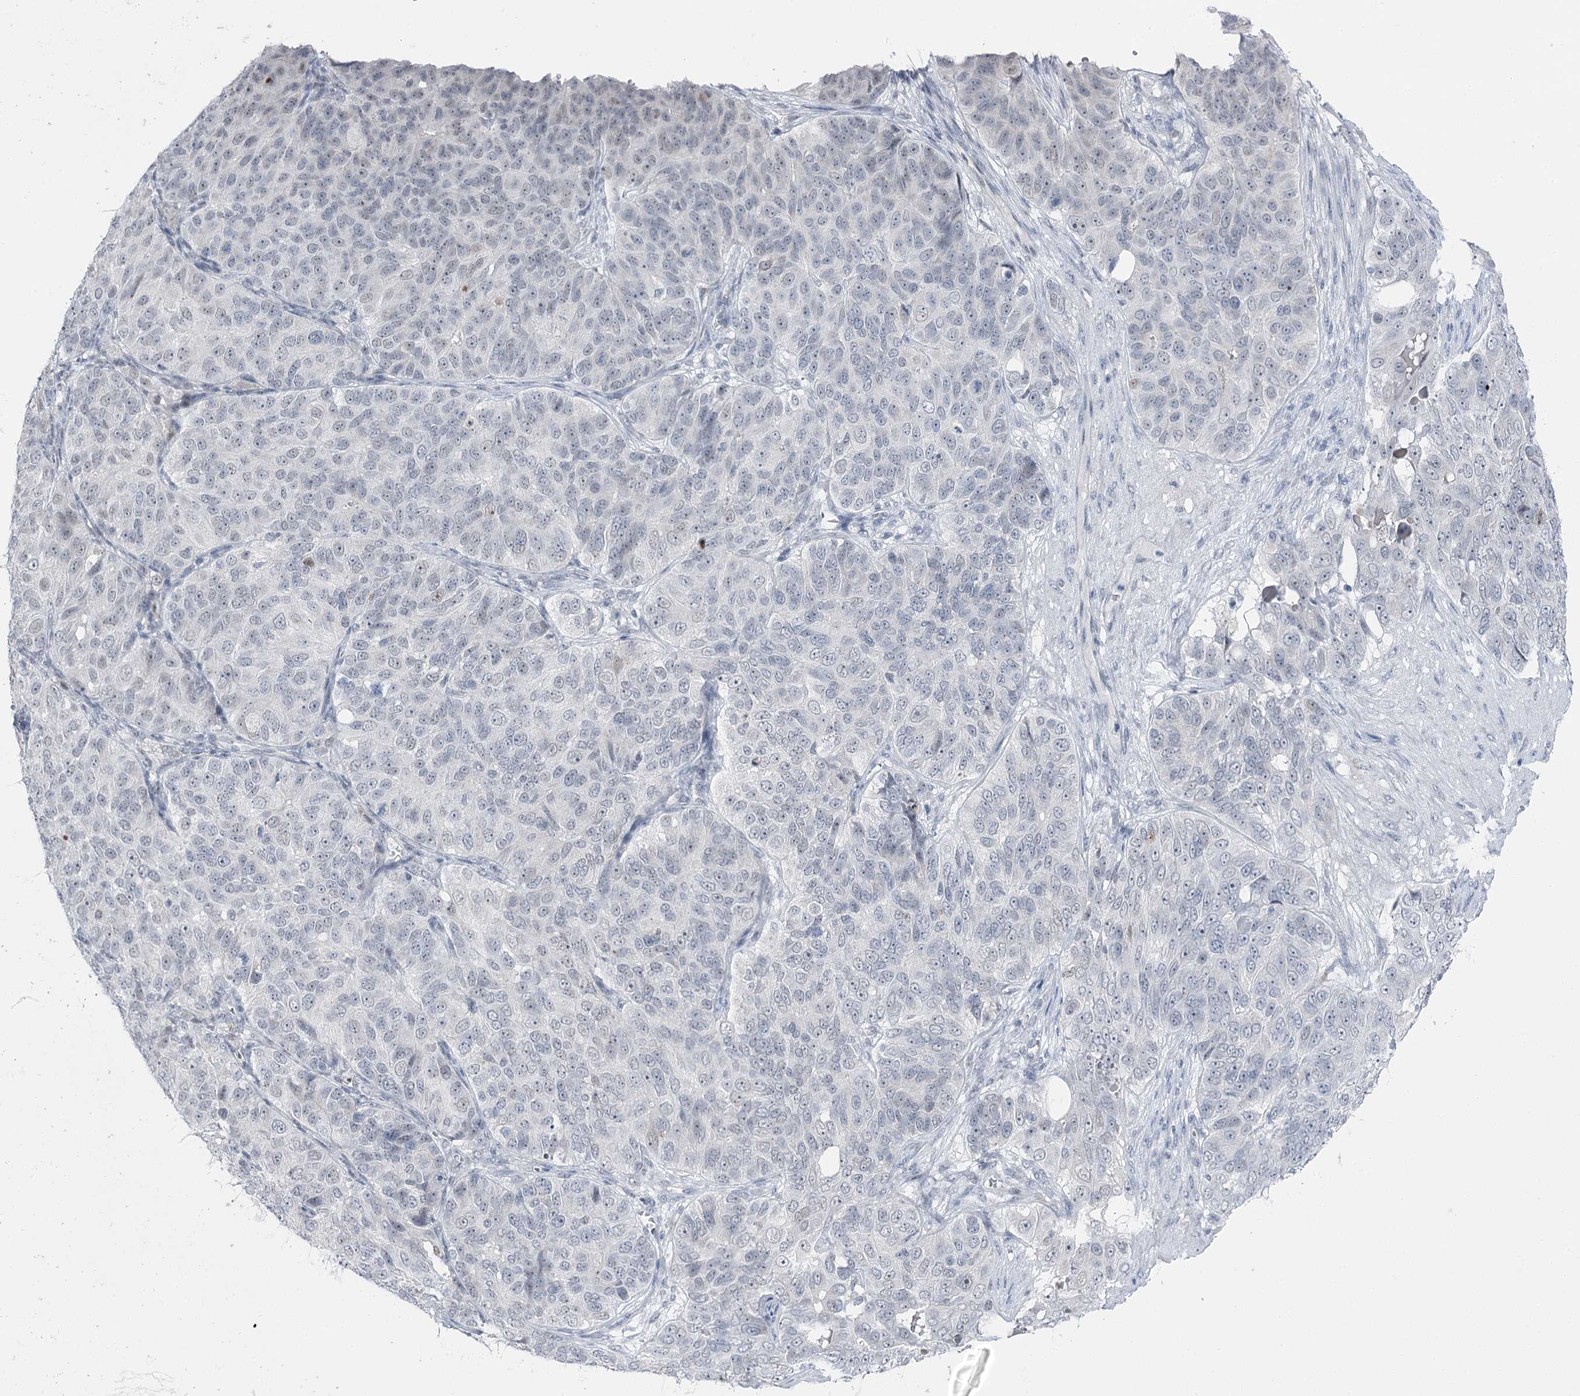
{"staining": {"intensity": "negative", "quantity": "none", "location": "none"}, "tissue": "ovarian cancer", "cell_type": "Tumor cells", "image_type": "cancer", "snomed": [{"axis": "morphology", "description": "Carcinoma, endometroid"}, {"axis": "topography", "description": "Ovary"}], "caption": "The immunohistochemistry micrograph has no significant staining in tumor cells of ovarian endometroid carcinoma tissue.", "gene": "STEEP1", "patient": {"sex": "female", "age": 51}}